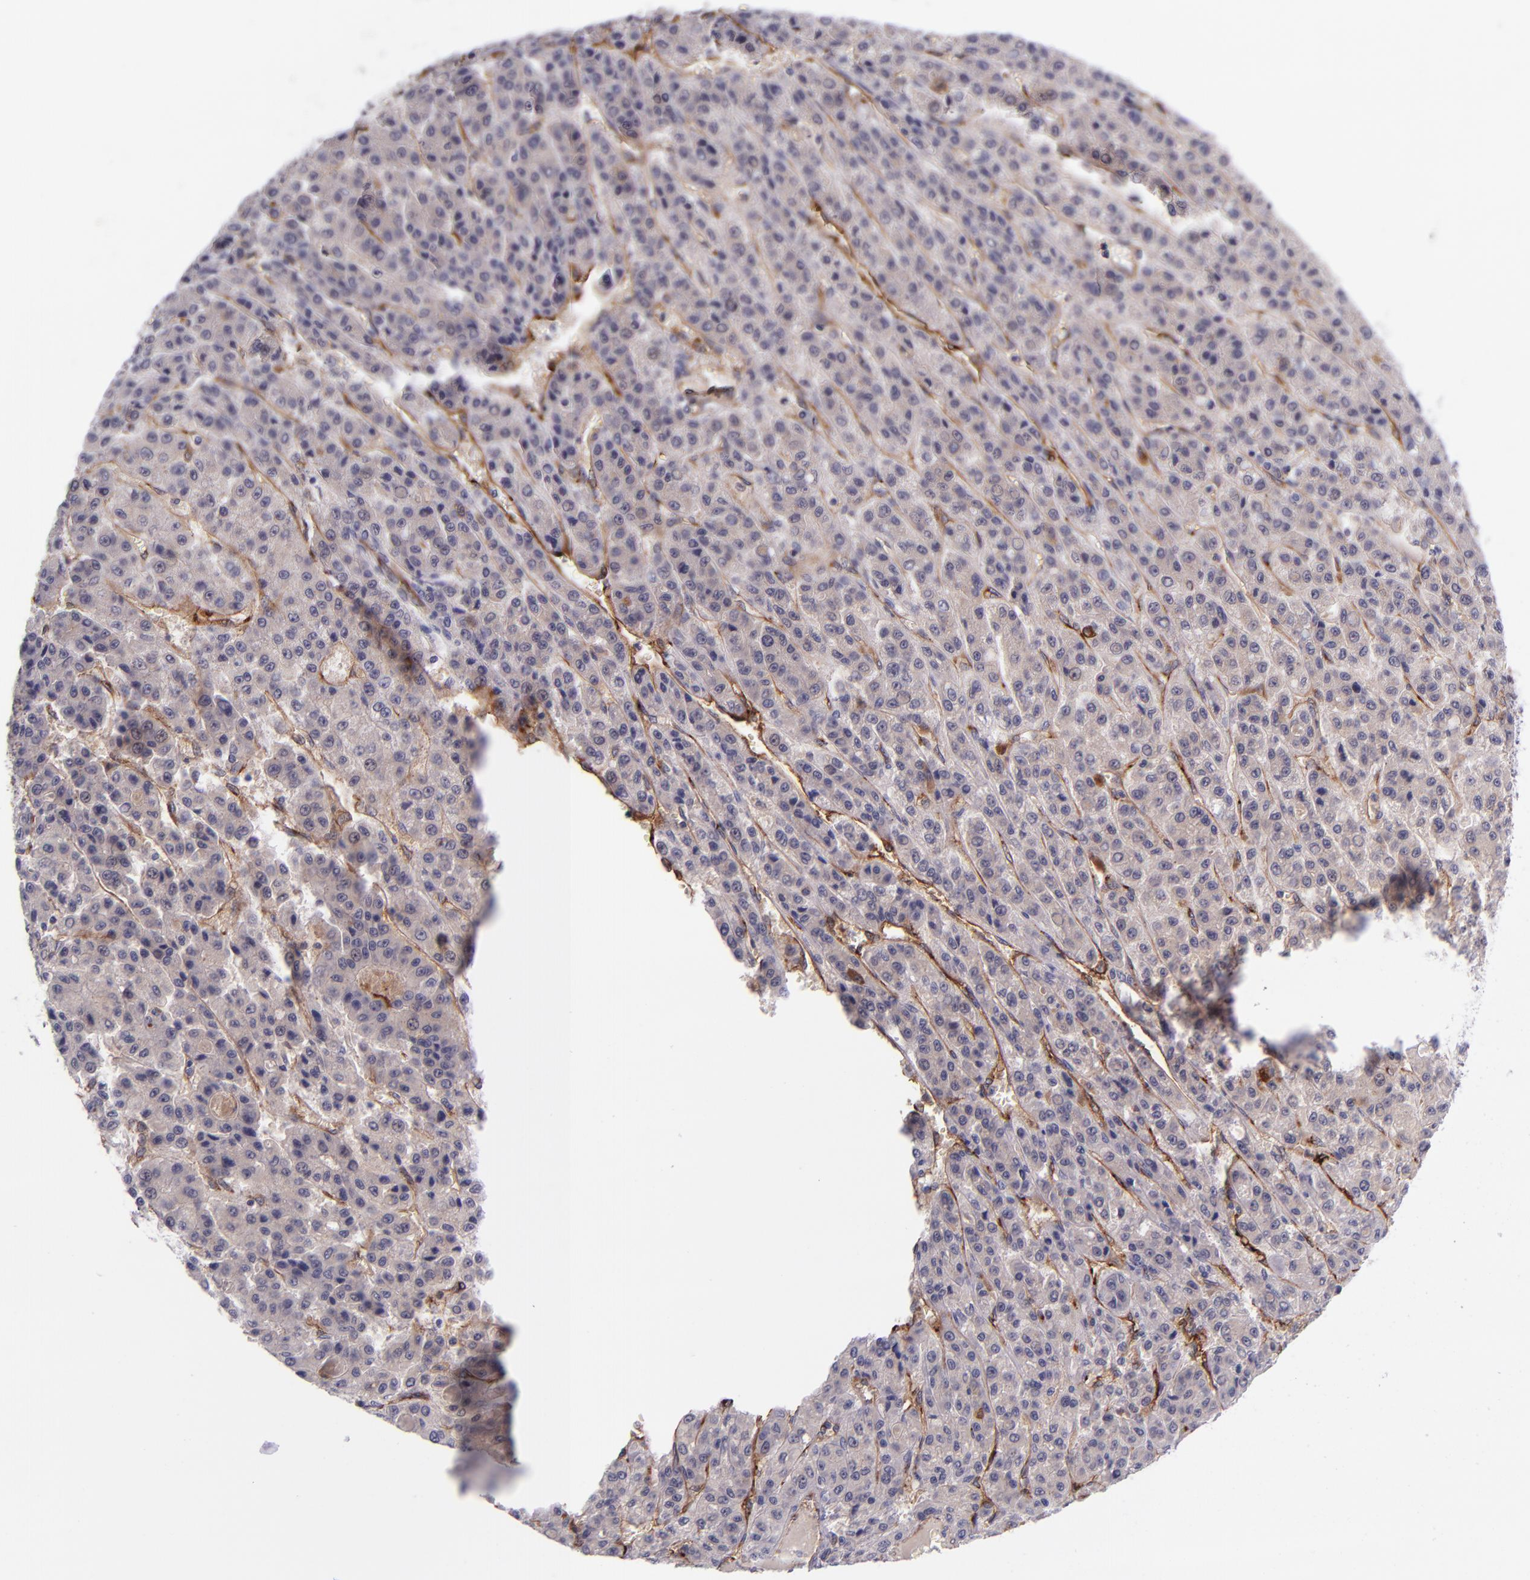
{"staining": {"intensity": "negative", "quantity": "none", "location": "none"}, "tissue": "liver cancer", "cell_type": "Tumor cells", "image_type": "cancer", "snomed": [{"axis": "morphology", "description": "Carcinoma, Hepatocellular, NOS"}, {"axis": "topography", "description": "Liver"}], "caption": "Liver cancer (hepatocellular carcinoma) was stained to show a protein in brown. There is no significant positivity in tumor cells. Brightfield microscopy of IHC stained with DAB (brown) and hematoxylin (blue), captured at high magnification.", "gene": "NOS3", "patient": {"sex": "male", "age": 70}}